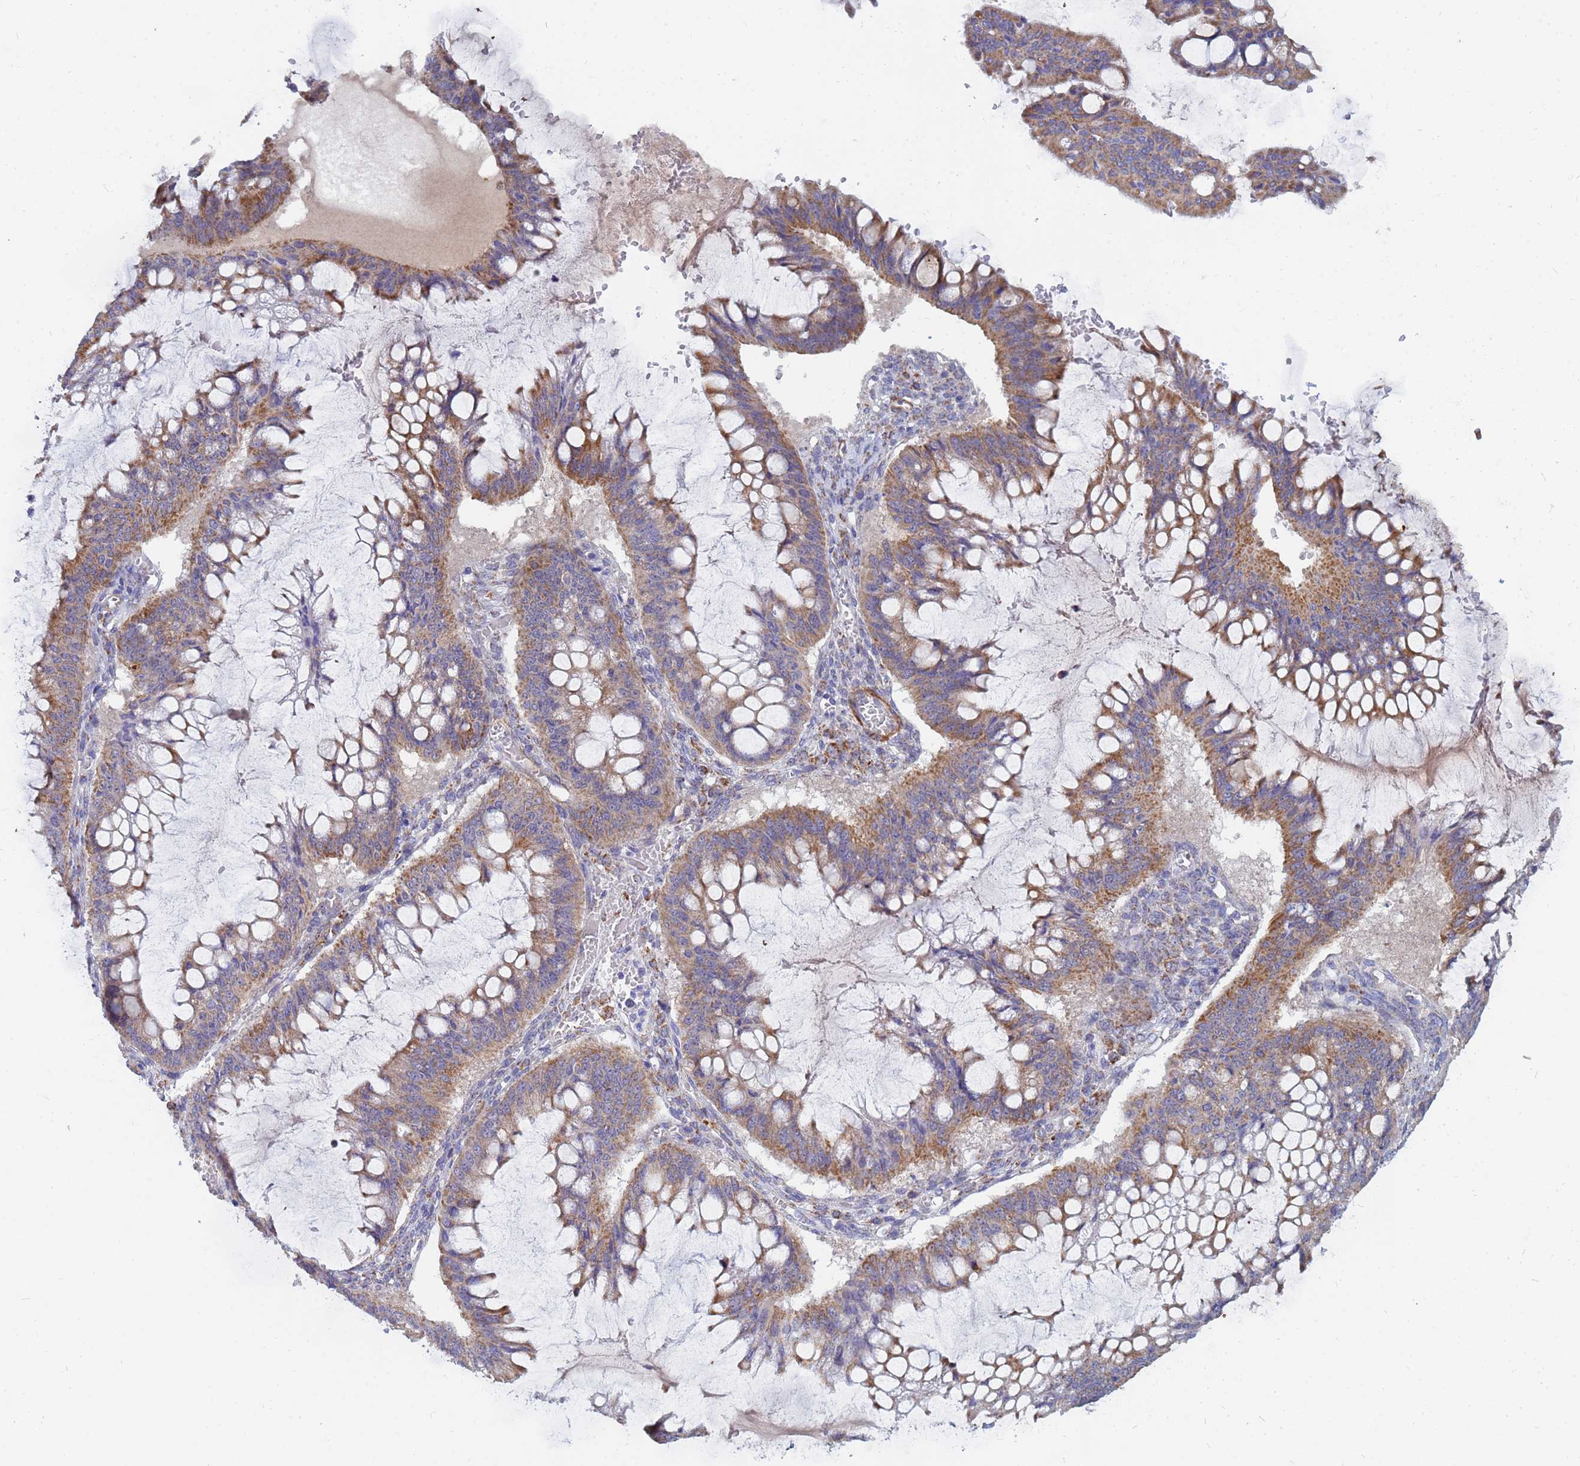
{"staining": {"intensity": "moderate", "quantity": ">75%", "location": "cytoplasmic/membranous"}, "tissue": "ovarian cancer", "cell_type": "Tumor cells", "image_type": "cancer", "snomed": [{"axis": "morphology", "description": "Cystadenocarcinoma, mucinous, NOS"}, {"axis": "topography", "description": "Ovary"}], "caption": "Immunohistochemistry (IHC) histopathology image of neoplastic tissue: ovarian mucinous cystadenocarcinoma stained using immunohistochemistry reveals medium levels of moderate protein expression localized specifically in the cytoplasmic/membranous of tumor cells, appearing as a cytoplasmic/membranous brown color.", "gene": "SDR39U1", "patient": {"sex": "female", "age": 73}}